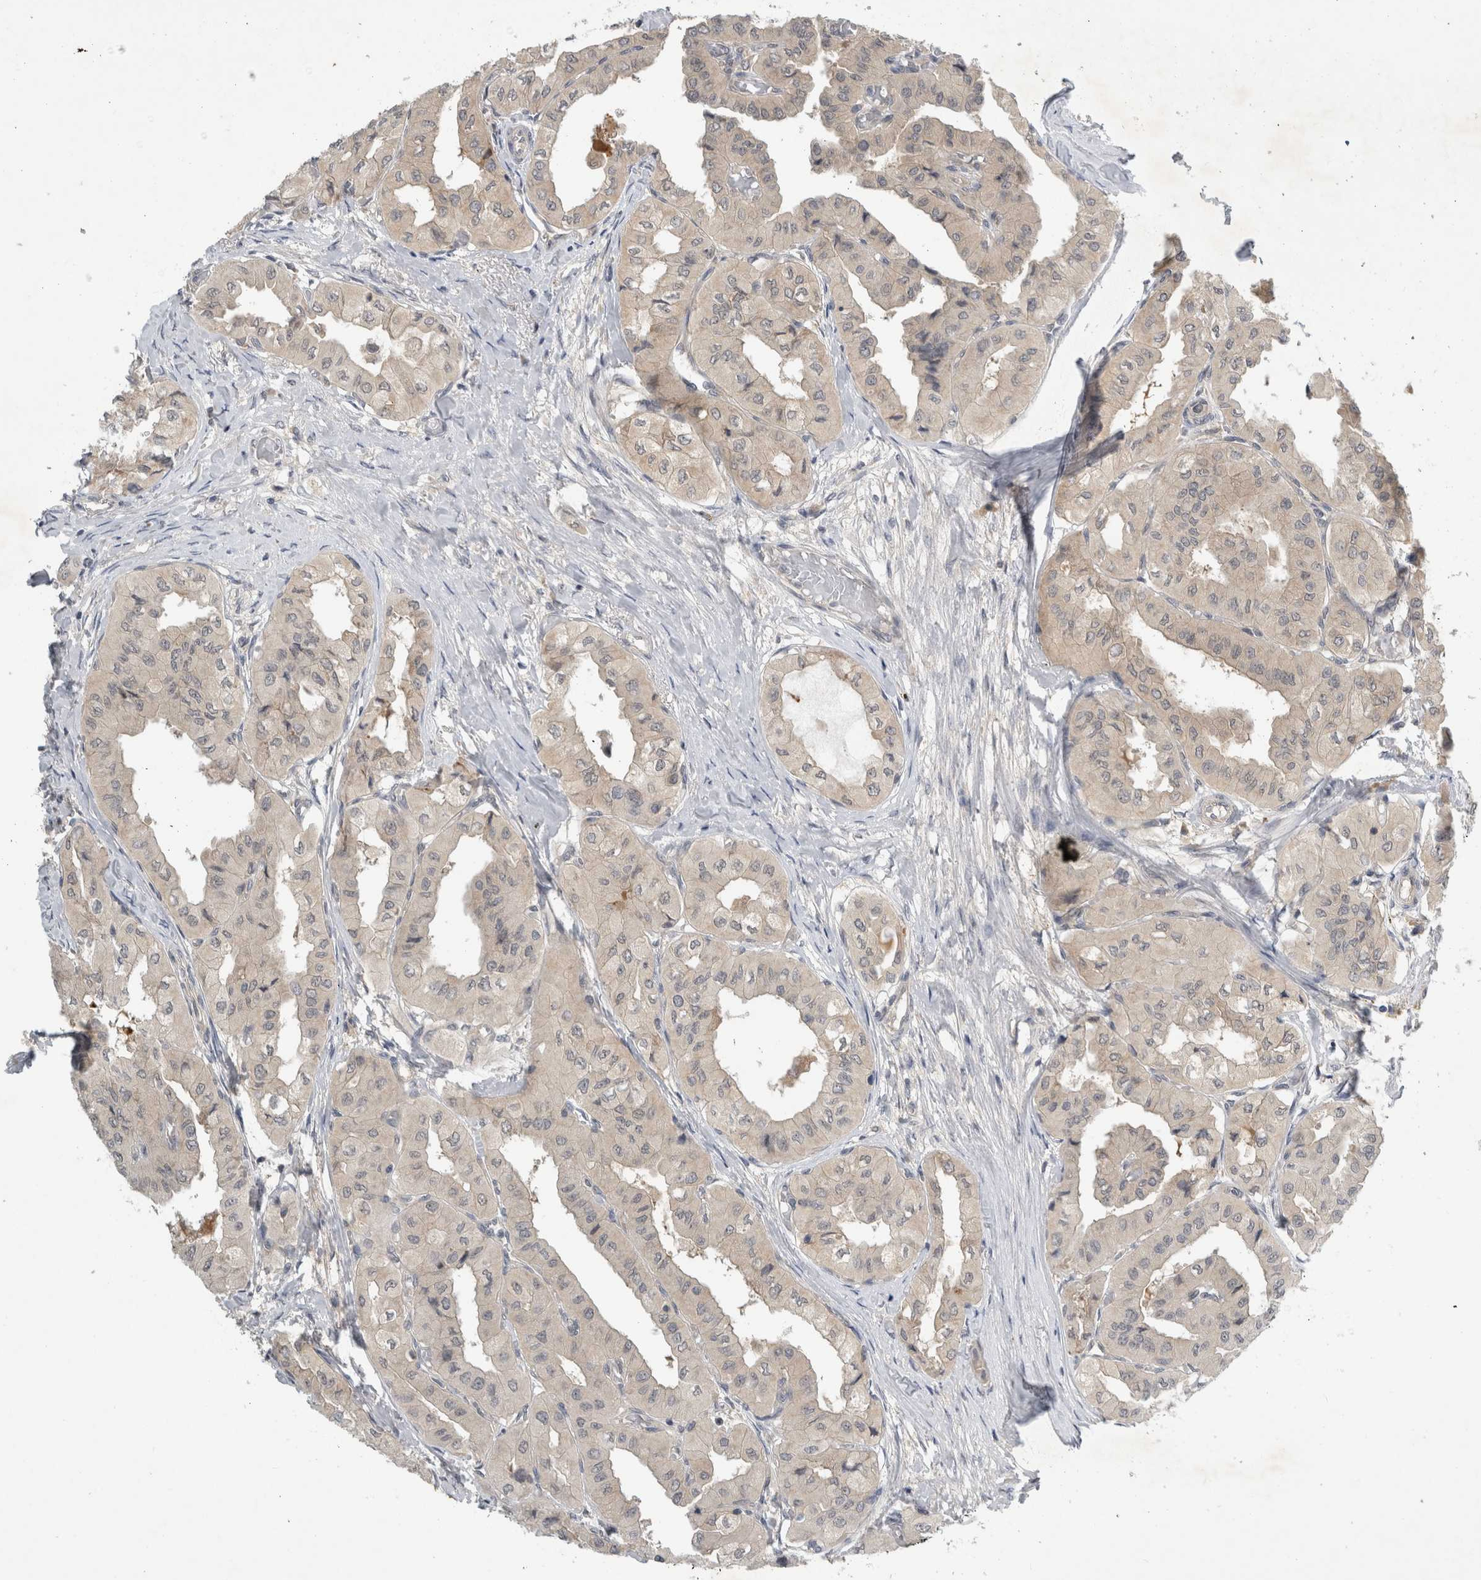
{"staining": {"intensity": "weak", "quantity": ">75%", "location": "cytoplasmic/membranous"}, "tissue": "thyroid cancer", "cell_type": "Tumor cells", "image_type": "cancer", "snomed": [{"axis": "morphology", "description": "Papillary adenocarcinoma, NOS"}, {"axis": "topography", "description": "Thyroid gland"}], "caption": "Brown immunohistochemical staining in human papillary adenocarcinoma (thyroid) displays weak cytoplasmic/membranous staining in about >75% of tumor cells.", "gene": "AASDHPPT", "patient": {"sex": "female", "age": 59}}